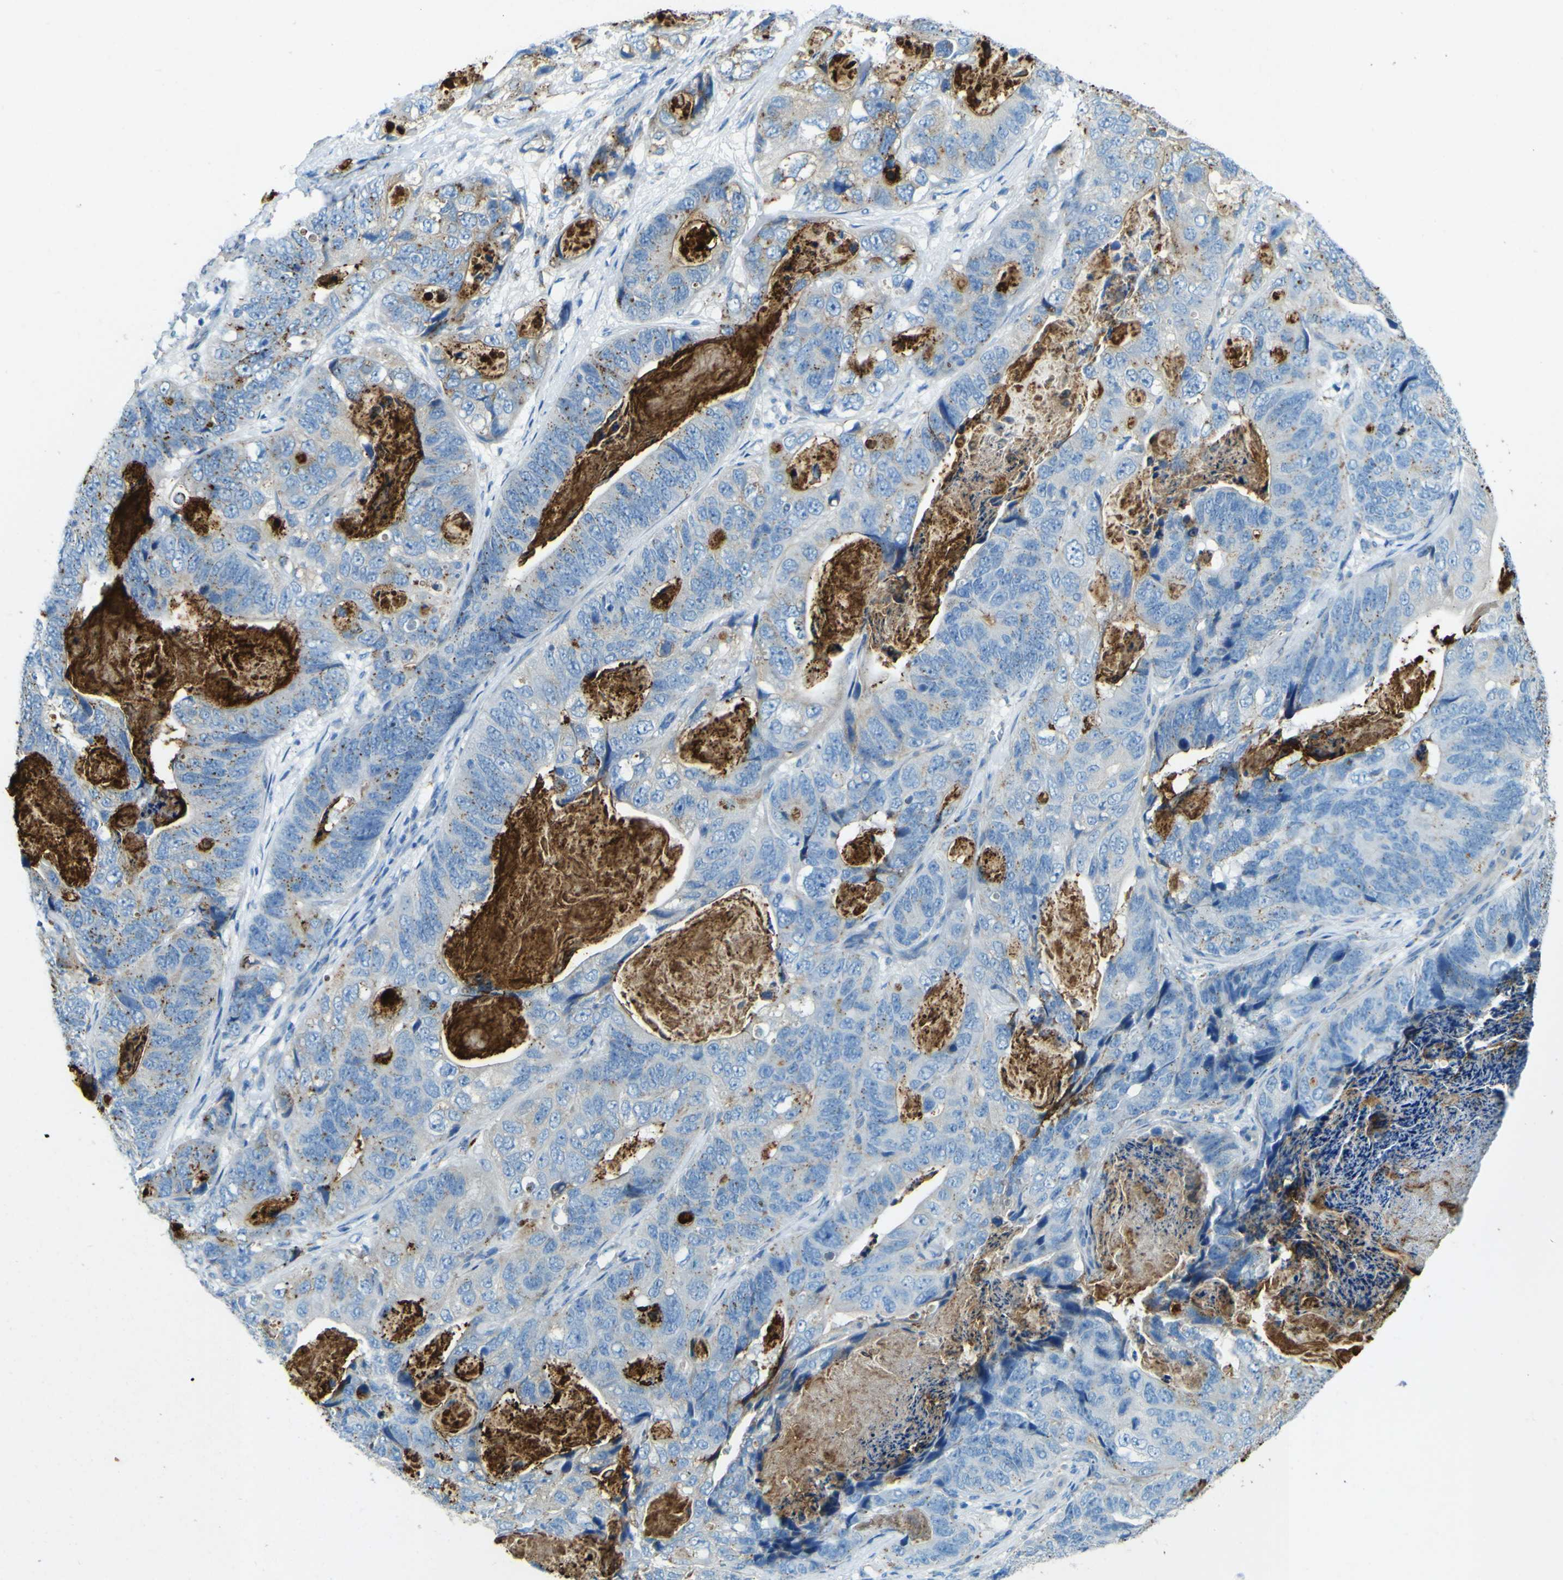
{"staining": {"intensity": "negative", "quantity": "none", "location": "none"}, "tissue": "stomach cancer", "cell_type": "Tumor cells", "image_type": "cancer", "snomed": [{"axis": "morphology", "description": "Adenocarcinoma, NOS"}, {"axis": "topography", "description": "Stomach"}], "caption": "Tumor cells show no significant protein expression in stomach cancer.", "gene": "PDE9A", "patient": {"sex": "female", "age": 89}}